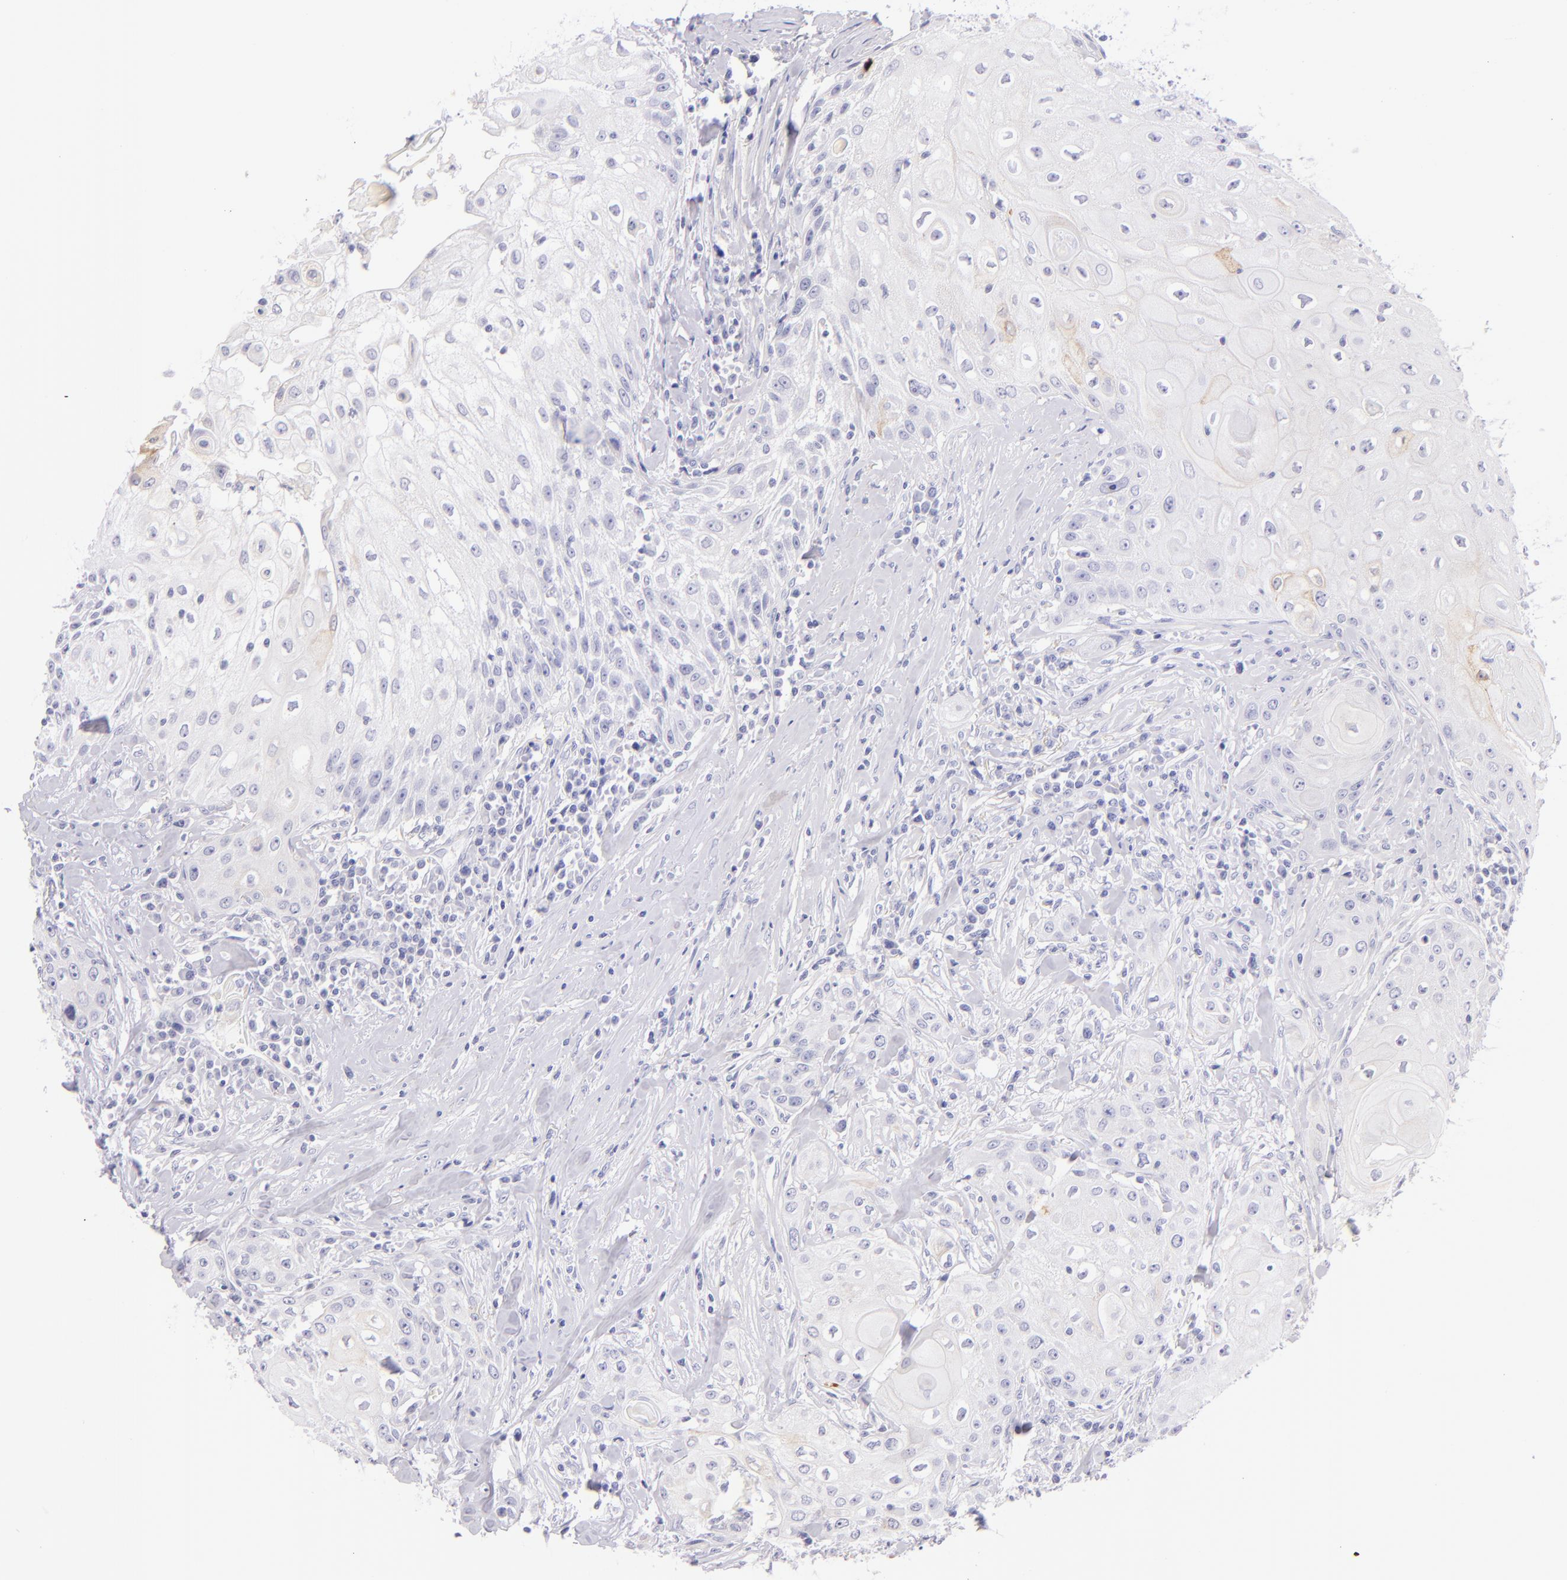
{"staining": {"intensity": "negative", "quantity": "none", "location": "none"}, "tissue": "head and neck cancer", "cell_type": "Tumor cells", "image_type": "cancer", "snomed": [{"axis": "morphology", "description": "Squamous cell carcinoma, NOS"}, {"axis": "topography", "description": "Oral tissue"}, {"axis": "topography", "description": "Head-Neck"}], "caption": "Photomicrograph shows no protein expression in tumor cells of head and neck cancer tissue.", "gene": "SDC1", "patient": {"sex": "female", "age": 82}}